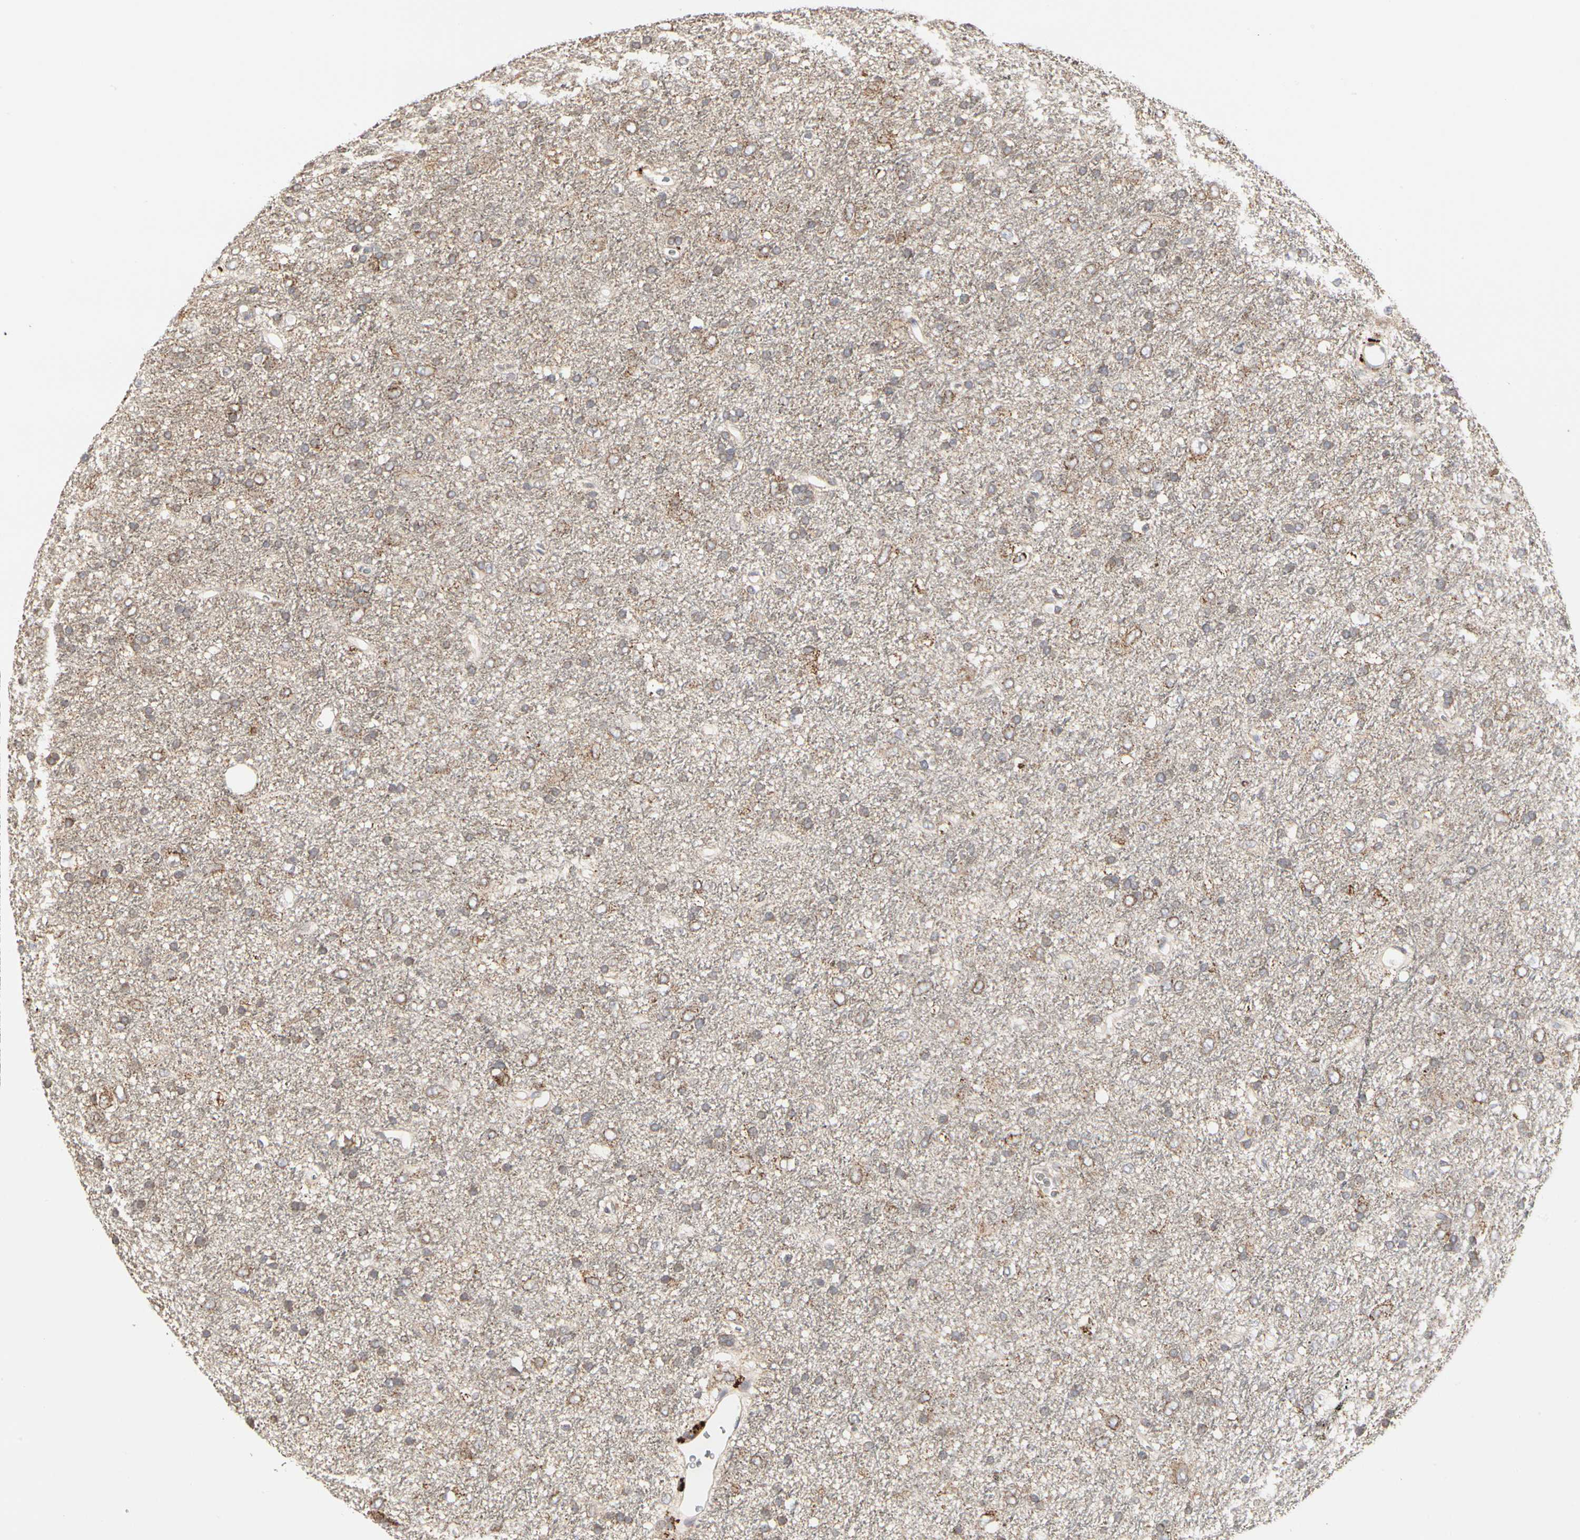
{"staining": {"intensity": "moderate", "quantity": "25%-75%", "location": "cytoplasmic/membranous"}, "tissue": "glioma", "cell_type": "Tumor cells", "image_type": "cancer", "snomed": [{"axis": "morphology", "description": "Glioma, malignant, Low grade"}, {"axis": "topography", "description": "Brain"}], "caption": "Low-grade glioma (malignant) stained for a protein (brown) demonstrates moderate cytoplasmic/membranous positive expression in about 25%-75% of tumor cells.", "gene": "TSKU", "patient": {"sex": "male", "age": 77}}